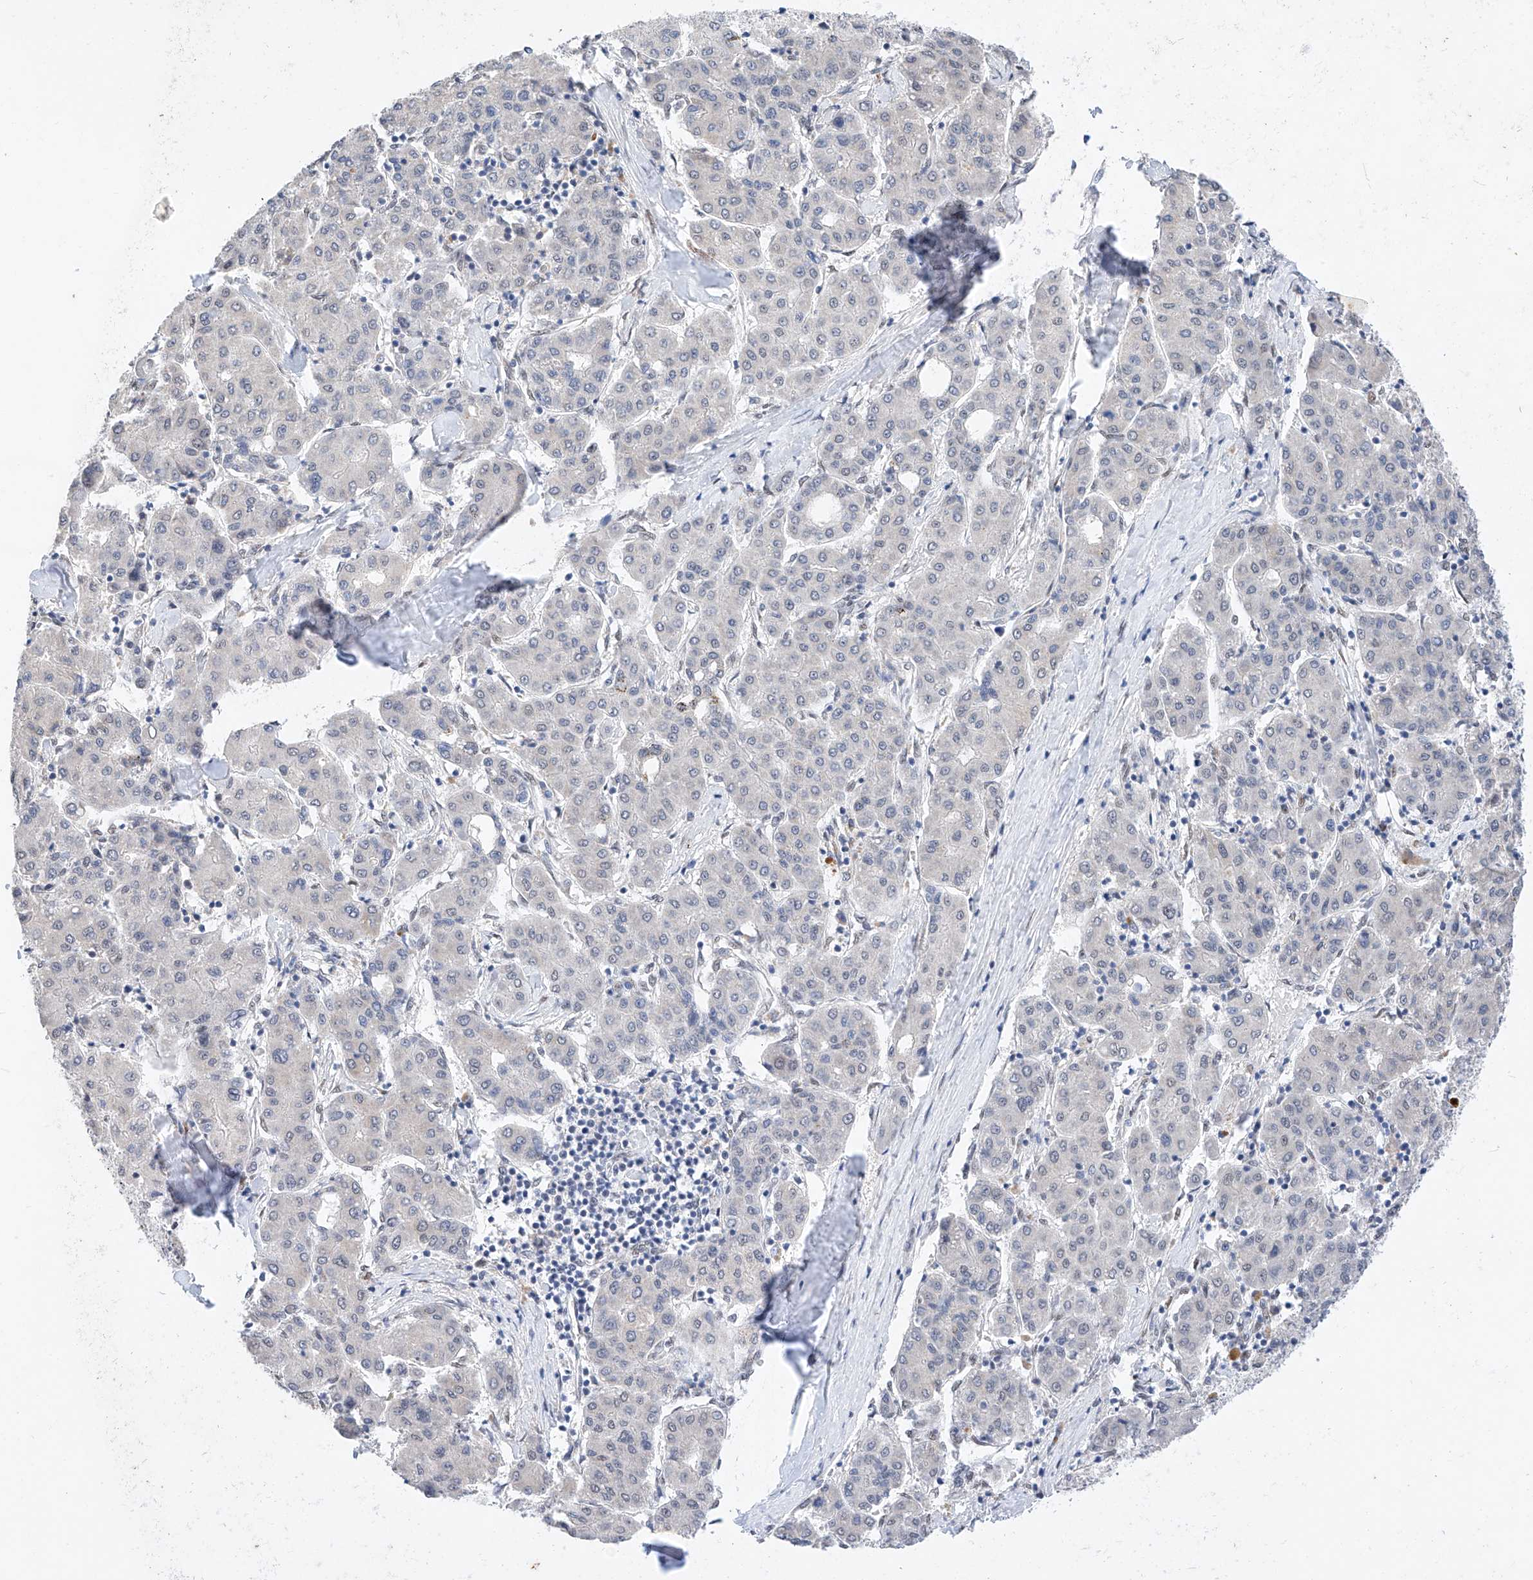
{"staining": {"intensity": "negative", "quantity": "none", "location": "none"}, "tissue": "liver cancer", "cell_type": "Tumor cells", "image_type": "cancer", "snomed": [{"axis": "morphology", "description": "Carcinoma, Hepatocellular, NOS"}, {"axis": "topography", "description": "Liver"}], "caption": "Liver cancer stained for a protein using IHC reveals no staining tumor cells.", "gene": "KCNJ1", "patient": {"sex": "male", "age": 65}}